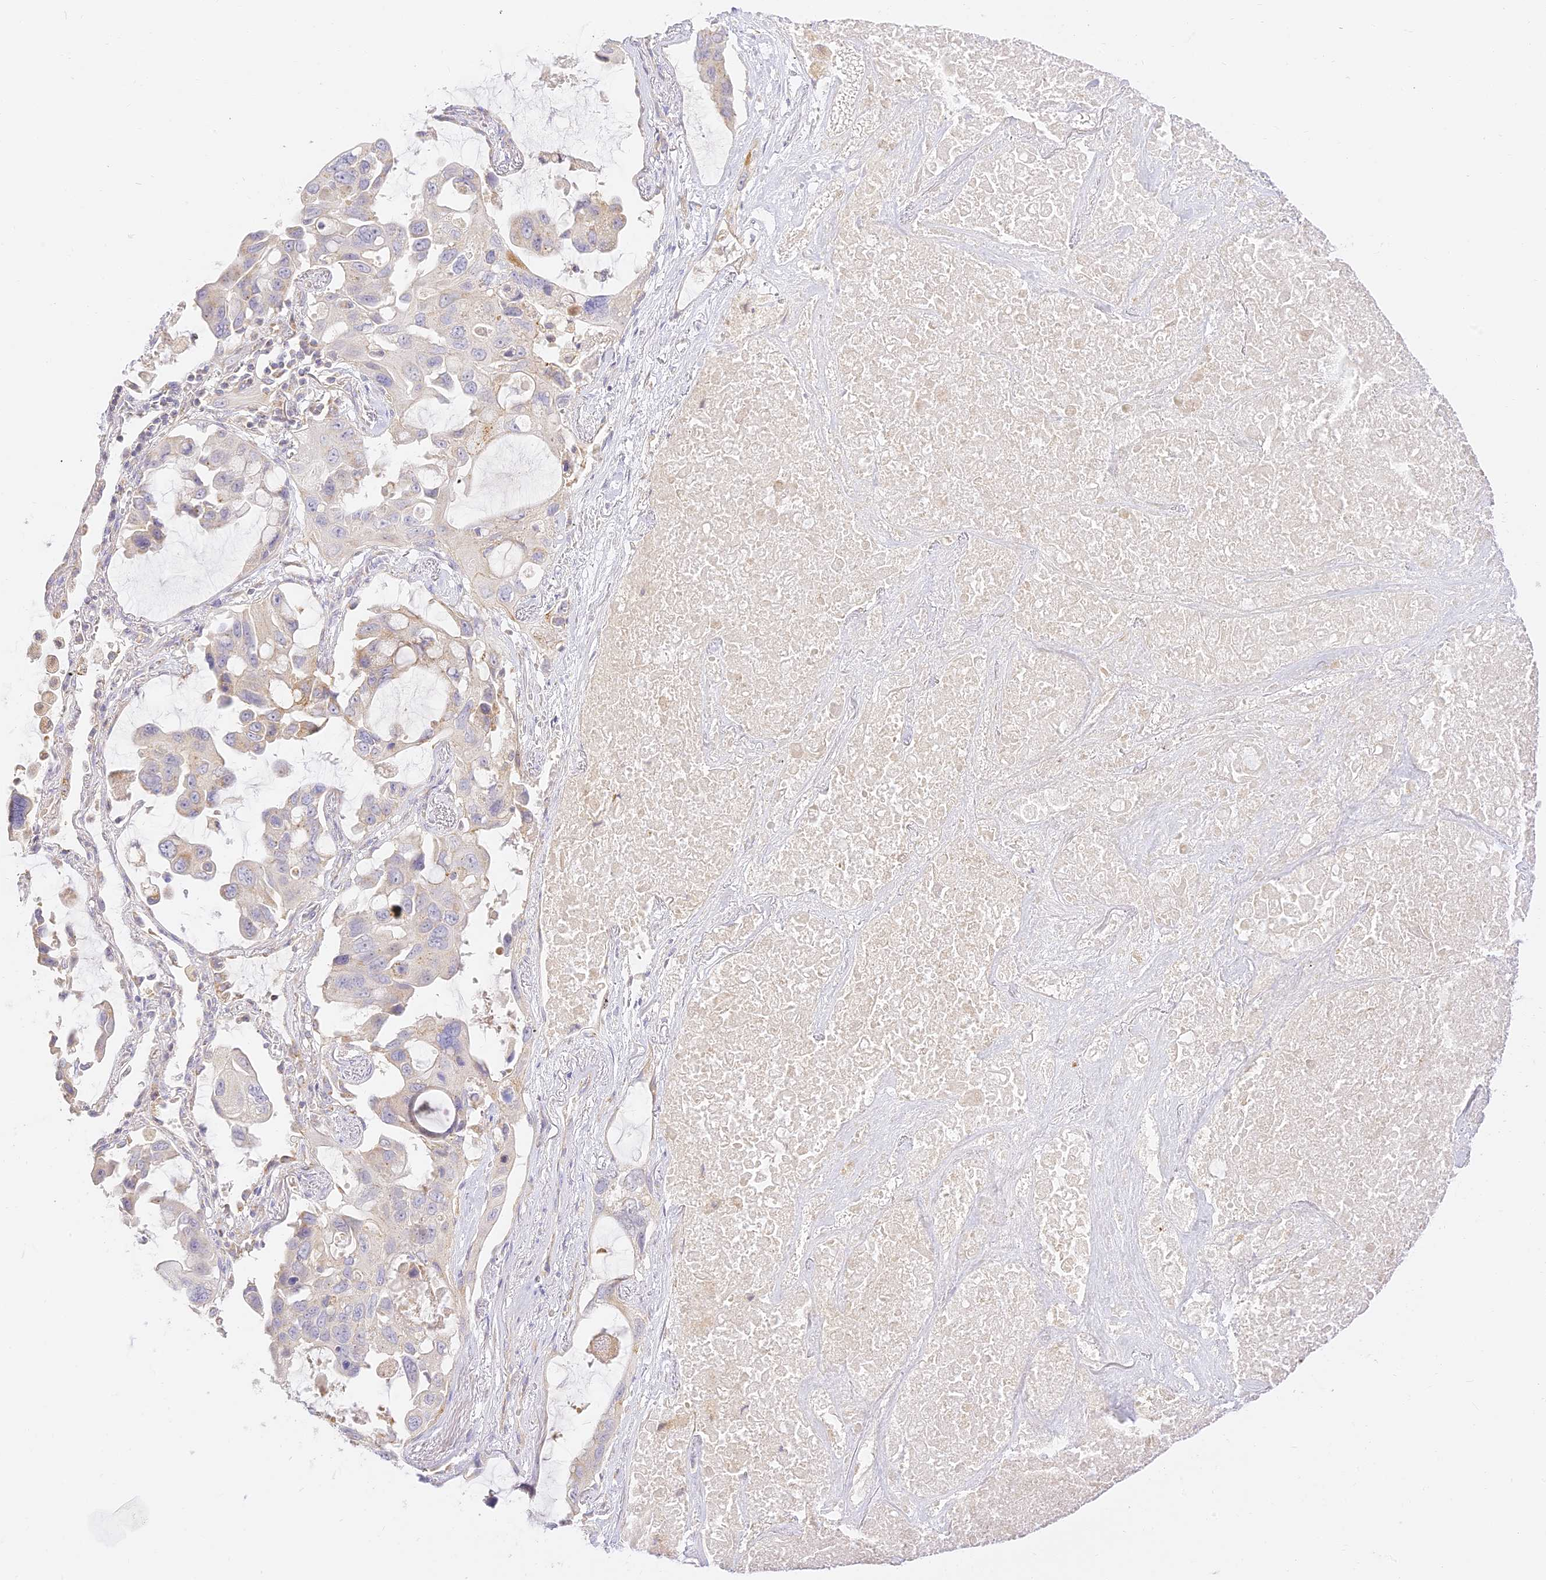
{"staining": {"intensity": "weak", "quantity": "<25%", "location": "cytoplasmic/membranous"}, "tissue": "lung cancer", "cell_type": "Tumor cells", "image_type": "cancer", "snomed": [{"axis": "morphology", "description": "Squamous cell carcinoma, NOS"}, {"axis": "topography", "description": "Lung"}], "caption": "A photomicrograph of lung squamous cell carcinoma stained for a protein reveals no brown staining in tumor cells.", "gene": "LRRC15", "patient": {"sex": "female", "age": 73}}